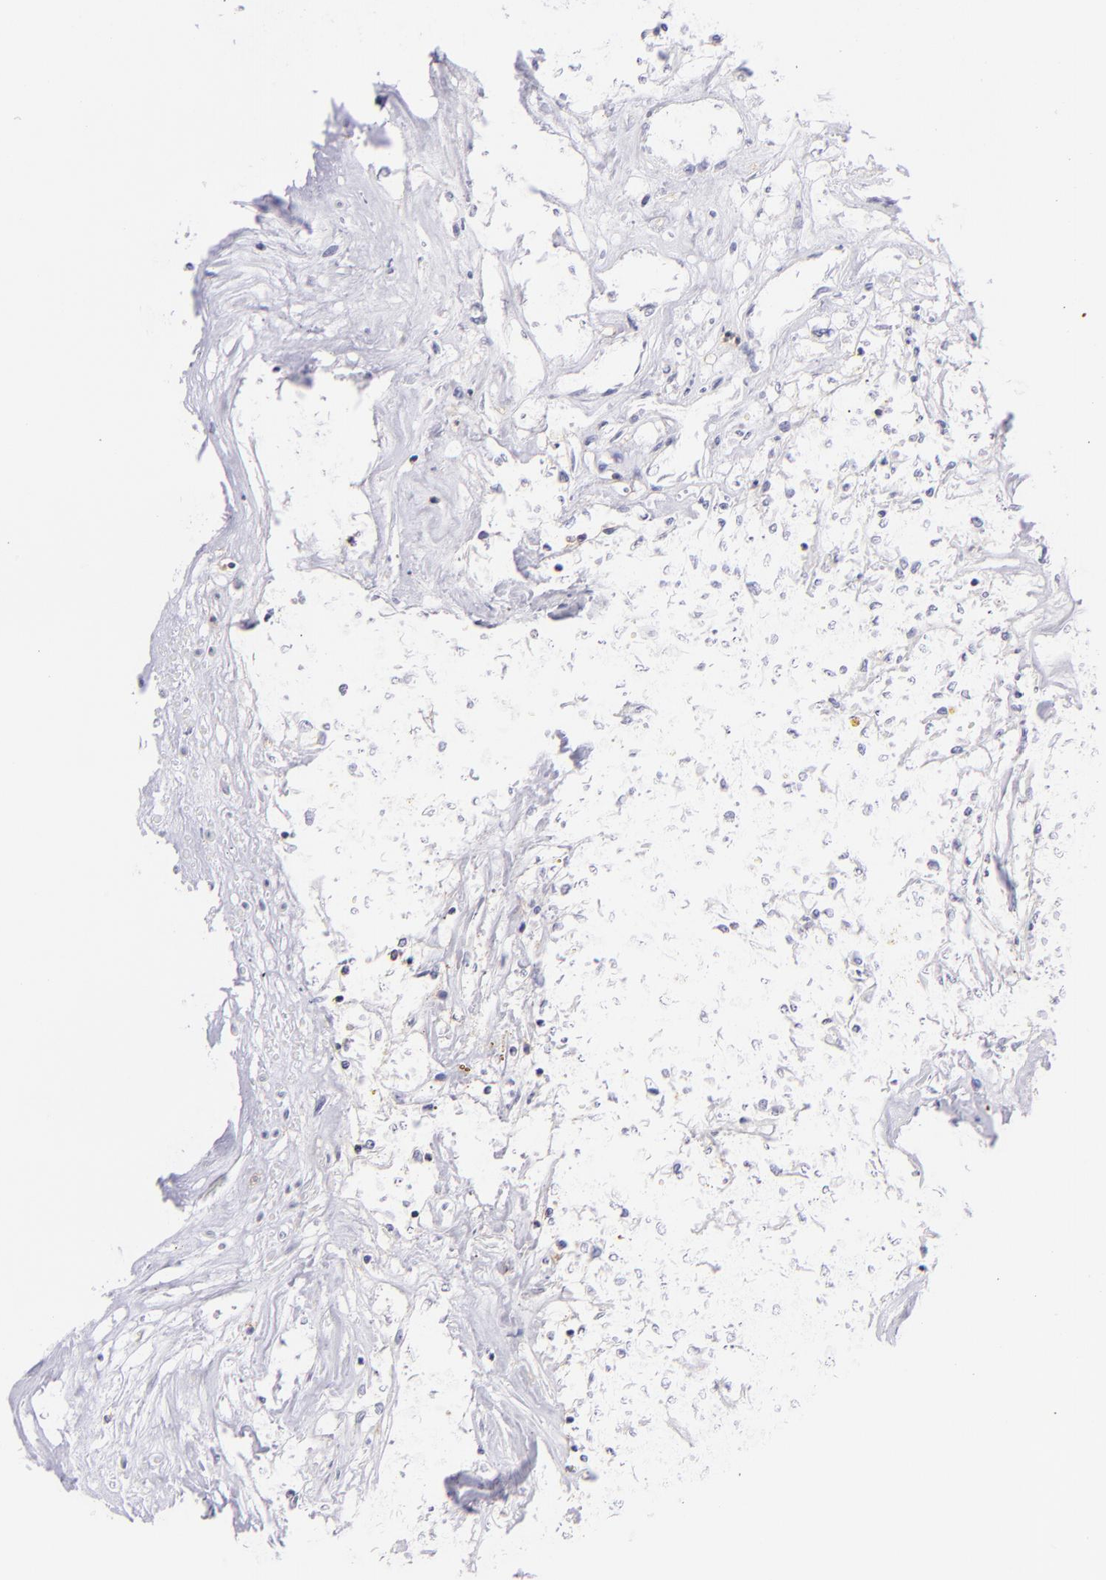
{"staining": {"intensity": "negative", "quantity": "none", "location": "none"}, "tissue": "renal cancer", "cell_type": "Tumor cells", "image_type": "cancer", "snomed": [{"axis": "morphology", "description": "Adenocarcinoma, NOS"}, {"axis": "topography", "description": "Kidney"}], "caption": "Immunohistochemical staining of renal cancer (adenocarcinoma) exhibits no significant staining in tumor cells. Brightfield microscopy of IHC stained with DAB (brown) and hematoxylin (blue), captured at high magnification.", "gene": "CD69", "patient": {"sex": "male", "age": 78}}